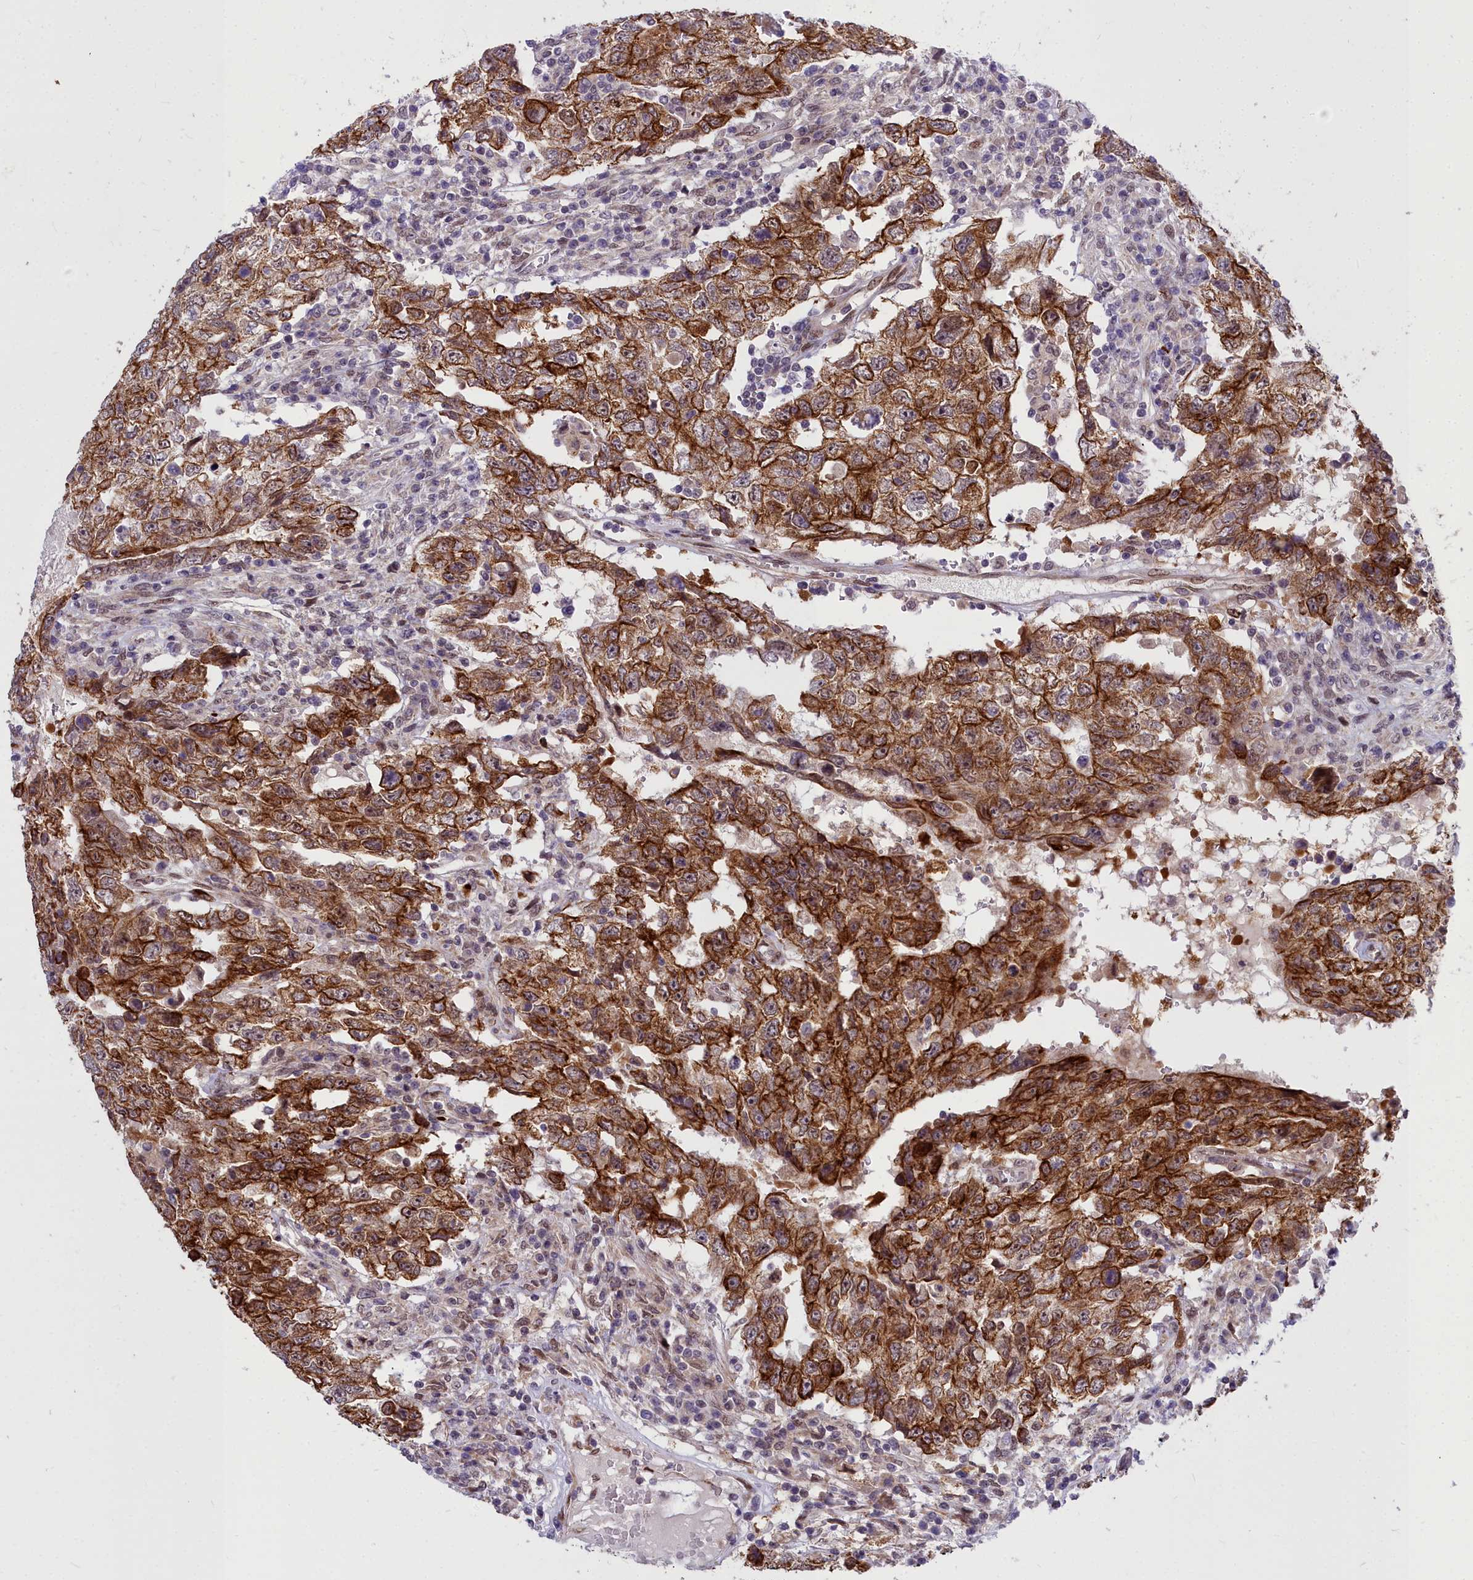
{"staining": {"intensity": "moderate", "quantity": ">75%", "location": "cytoplasmic/membranous"}, "tissue": "testis cancer", "cell_type": "Tumor cells", "image_type": "cancer", "snomed": [{"axis": "morphology", "description": "Carcinoma, Embryonal, NOS"}, {"axis": "topography", "description": "Testis"}], "caption": "Approximately >75% of tumor cells in human embryonal carcinoma (testis) display moderate cytoplasmic/membranous protein positivity as visualized by brown immunohistochemical staining.", "gene": "ABCB8", "patient": {"sex": "male", "age": 26}}